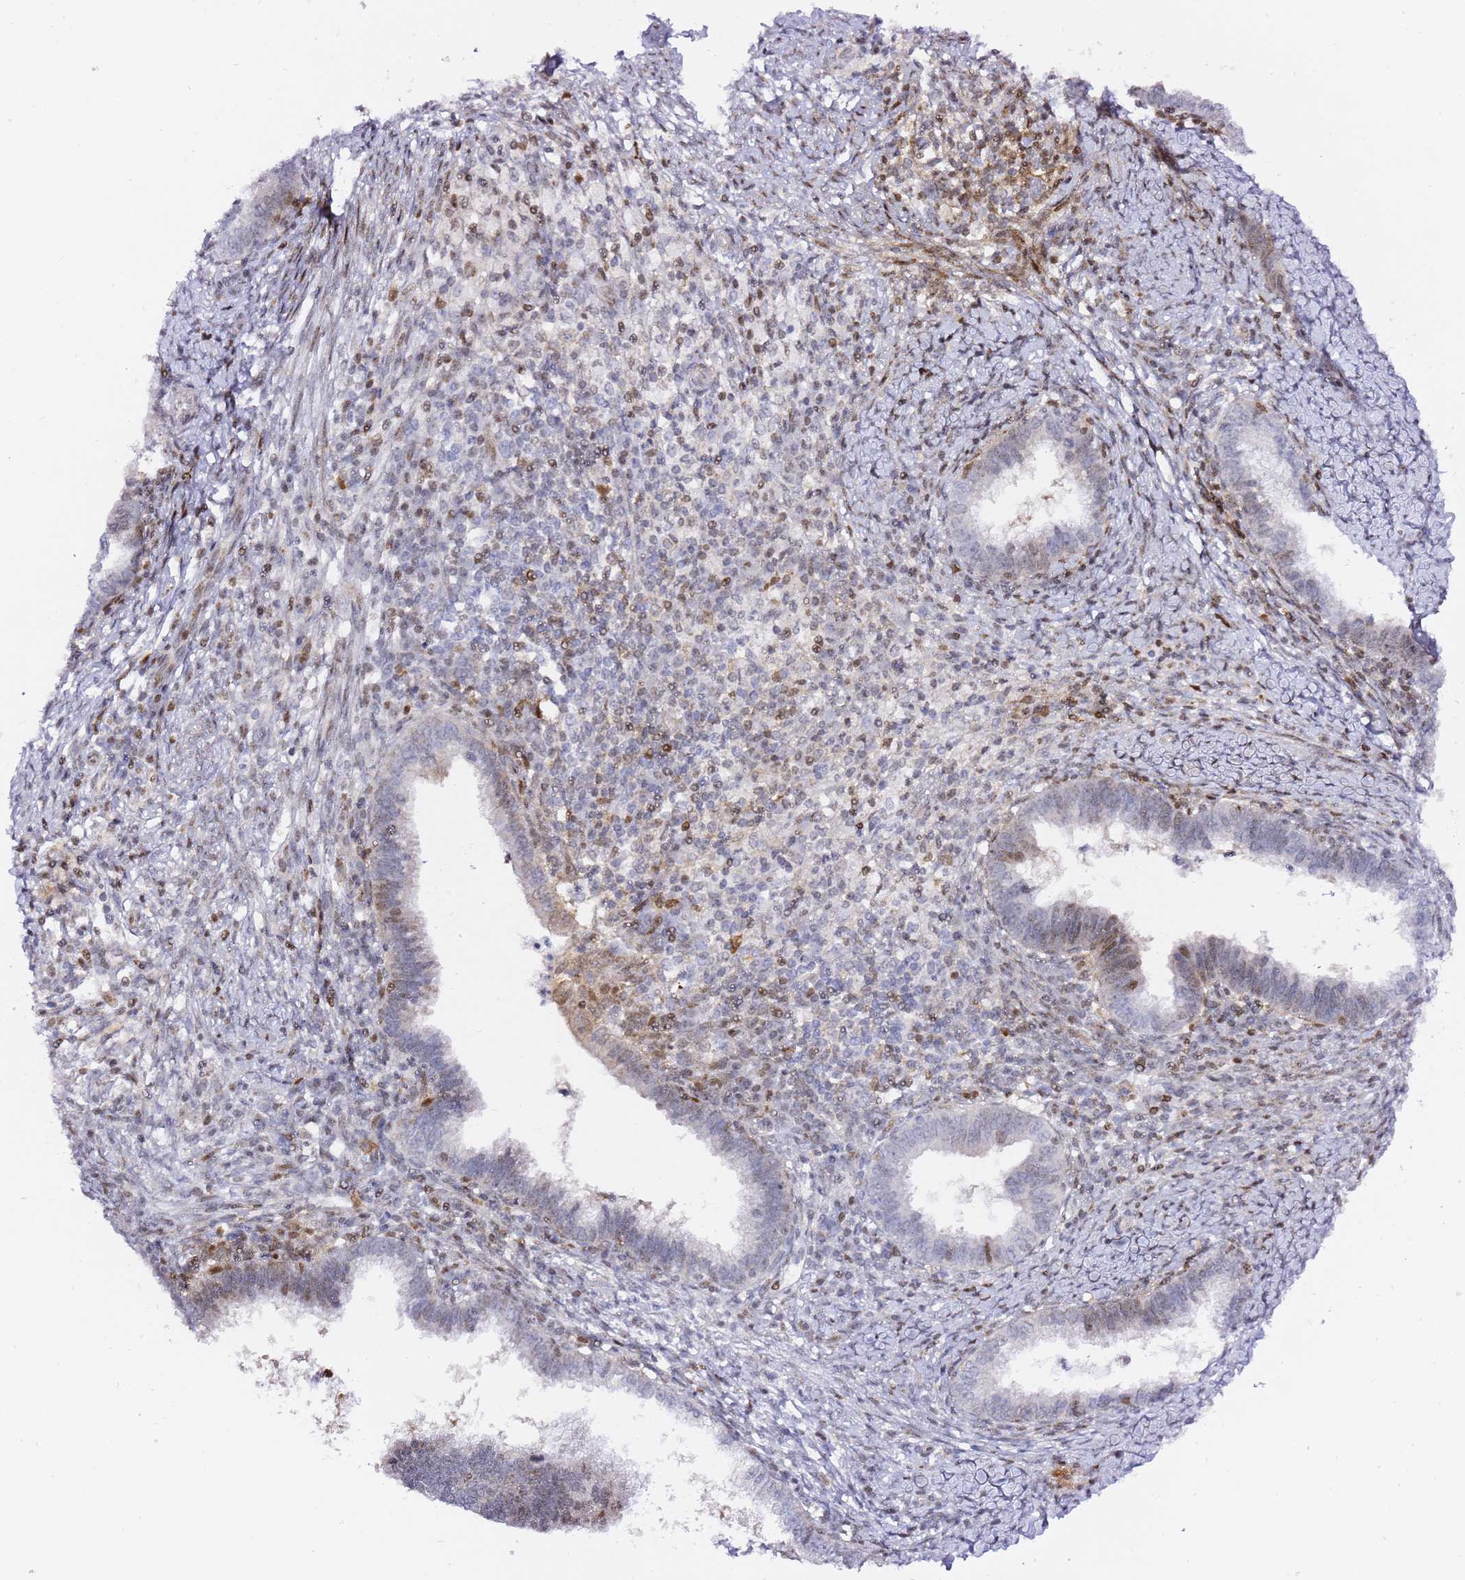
{"staining": {"intensity": "weak", "quantity": "<25%", "location": "cytoplasmic/membranous"}, "tissue": "cervical cancer", "cell_type": "Tumor cells", "image_type": "cancer", "snomed": [{"axis": "morphology", "description": "Adenocarcinoma, NOS"}, {"axis": "topography", "description": "Cervix"}], "caption": "This is a micrograph of immunohistochemistry staining of cervical cancer (adenocarcinoma), which shows no staining in tumor cells.", "gene": "GBP2", "patient": {"sex": "female", "age": 36}}